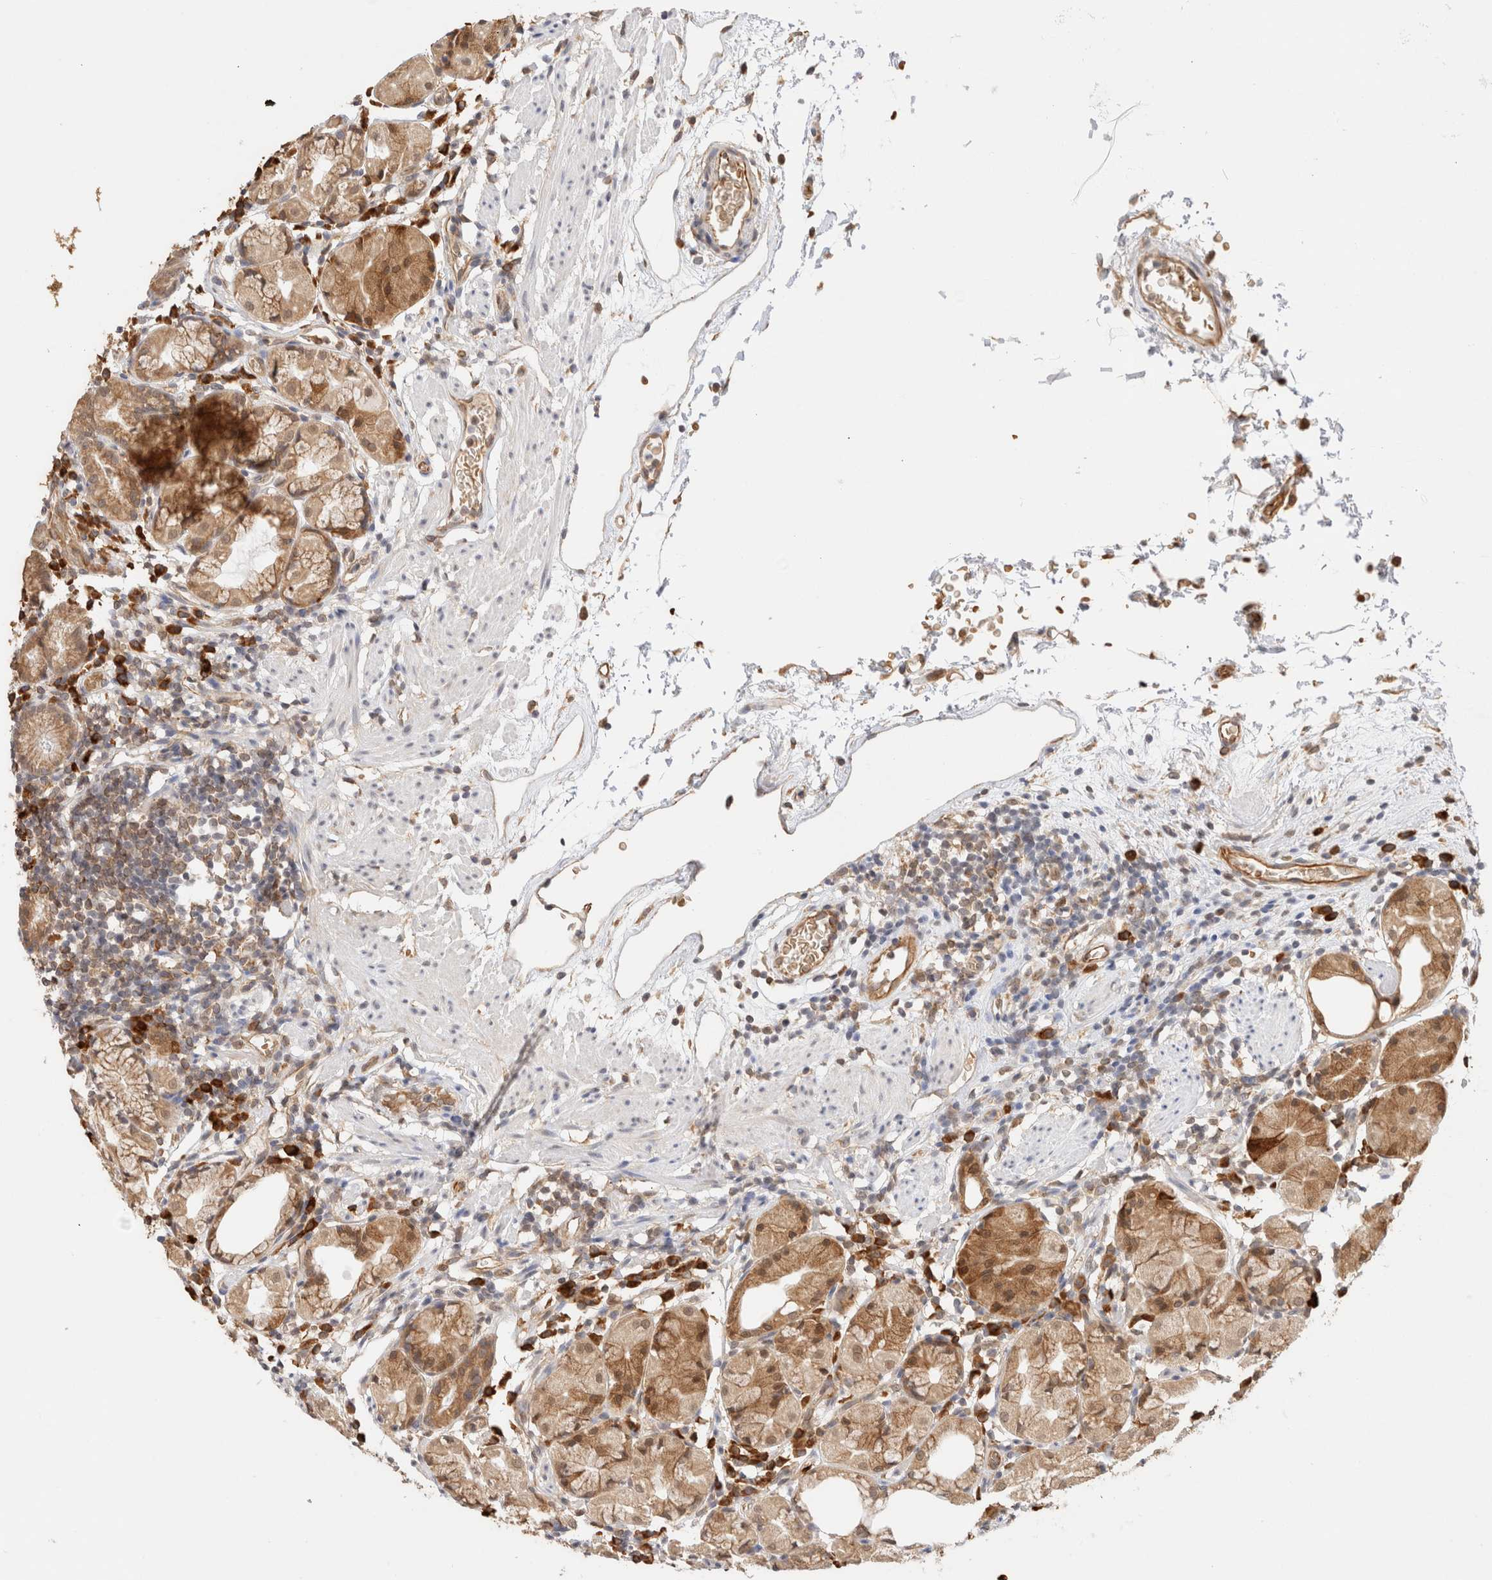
{"staining": {"intensity": "moderate", "quantity": ">75%", "location": "cytoplasmic/membranous,nuclear"}, "tissue": "stomach", "cell_type": "Glandular cells", "image_type": "normal", "snomed": [{"axis": "morphology", "description": "Normal tissue, NOS"}, {"axis": "topography", "description": "Stomach"}, {"axis": "topography", "description": "Stomach, lower"}], "caption": "This photomicrograph reveals immunohistochemistry staining of benign stomach, with medium moderate cytoplasmic/membranous,nuclear staining in about >75% of glandular cells.", "gene": "SYVN1", "patient": {"sex": "female", "age": 75}}